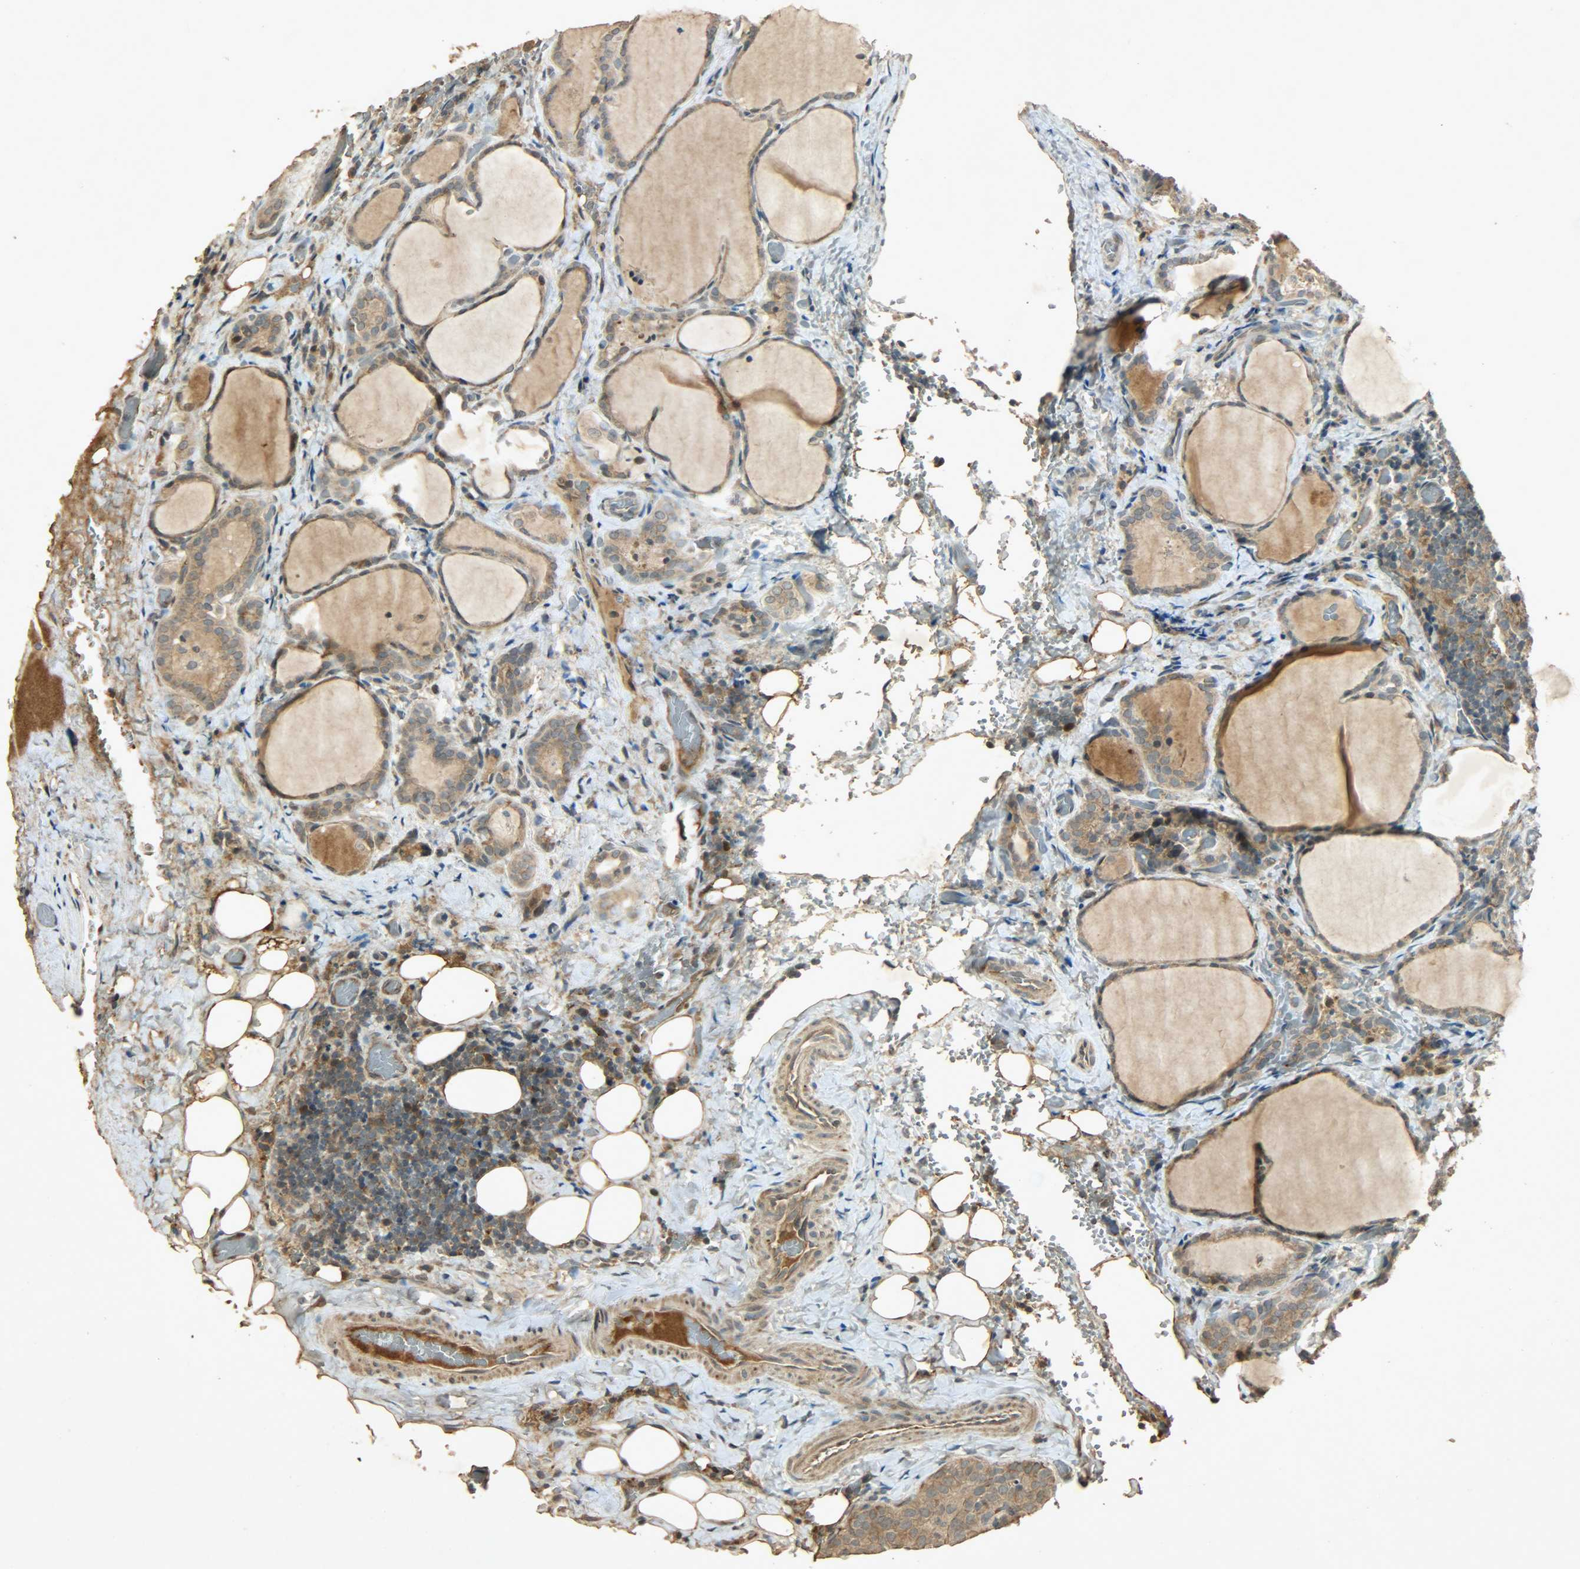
{"staining": {"intensity": "moderate", "quantity": ">75%", "location": "cytoplasmic/membranous"}, "tissue": "thyroid cancer", "cell_type": "Tumor cells", "image_type": "cancer", "snomed": [{"axis": "morphology", "description": "Papillary adenocarcinoma, NOS"}, {"axis": "topography", "description": "Thyroid gland"}], "caption": "Thyroid cancer stained with immunohistochemistry exhibits moderate cytoplasmic/membranous staining in approximately >75% of tumor cells.", "gene": "ATP2B1", "patient": {"sex": "female", "age": 30}}